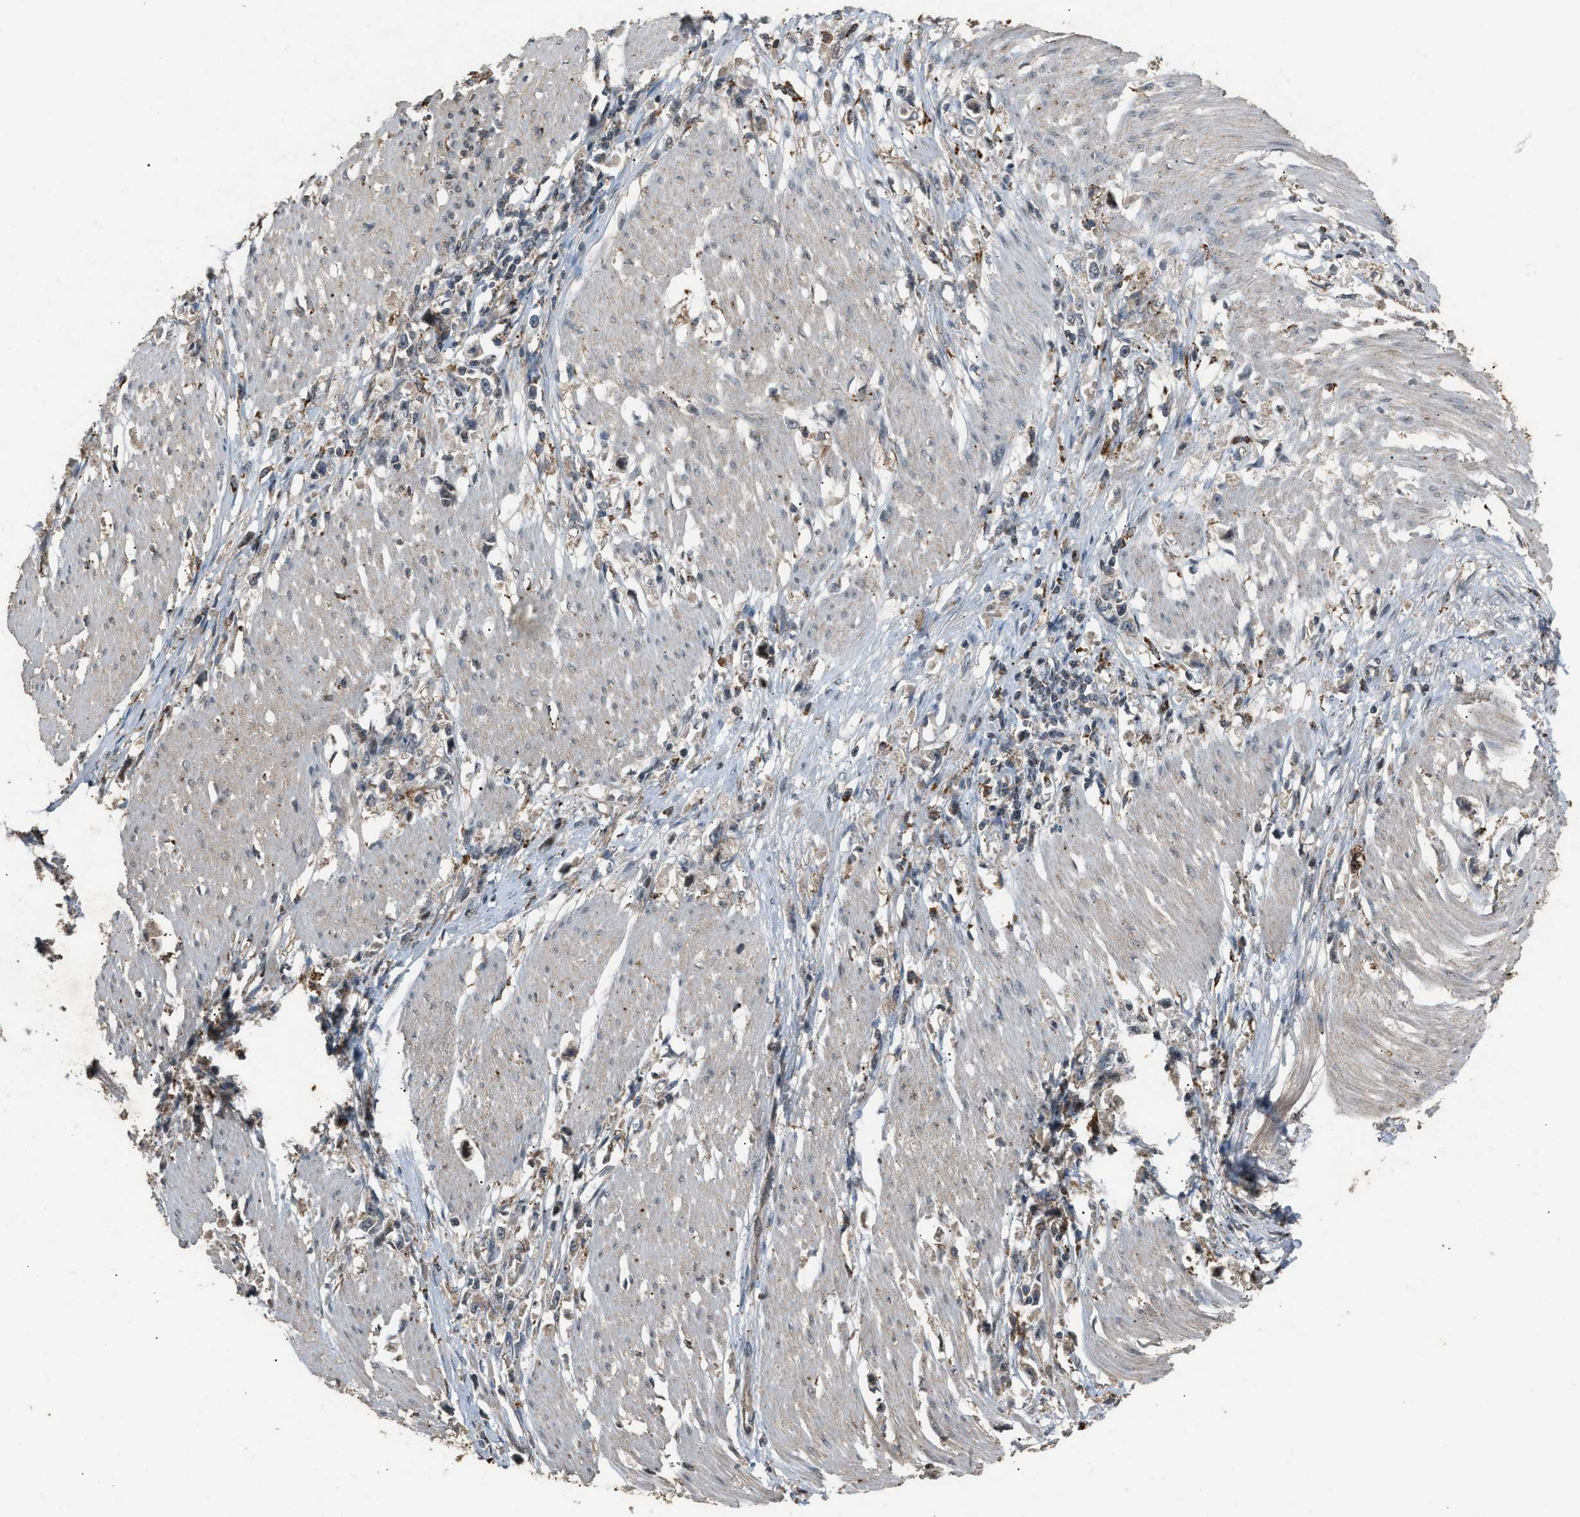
{"staining": {"intensity": "weak", "quantity": ">75%", "location": "cytoplasmic/membranous"}, "tissue": "stomach cancer", "cell_type": "Tumor cells", "image_type": "cancer", "snomed": [{"axis": "morphology", "description": "Adenocarcinoma, NOS"}, {"axis": "topography", "description": "Stomach"}], "caption": "High-magnification brightfield microscopy of stomach cancer stained with DAB (3,3'-diaminobenzidine) (brown) and counterstained with hematoxylin (blue). tumor cells exhibit weak cytoplasmic/membranous expression is identified in about>75% of cells. The protein is shown in brown color, while the nuclei are stained blue.", "gene": "PSMD1", "patient": {"sex": "female", "age": 59}}